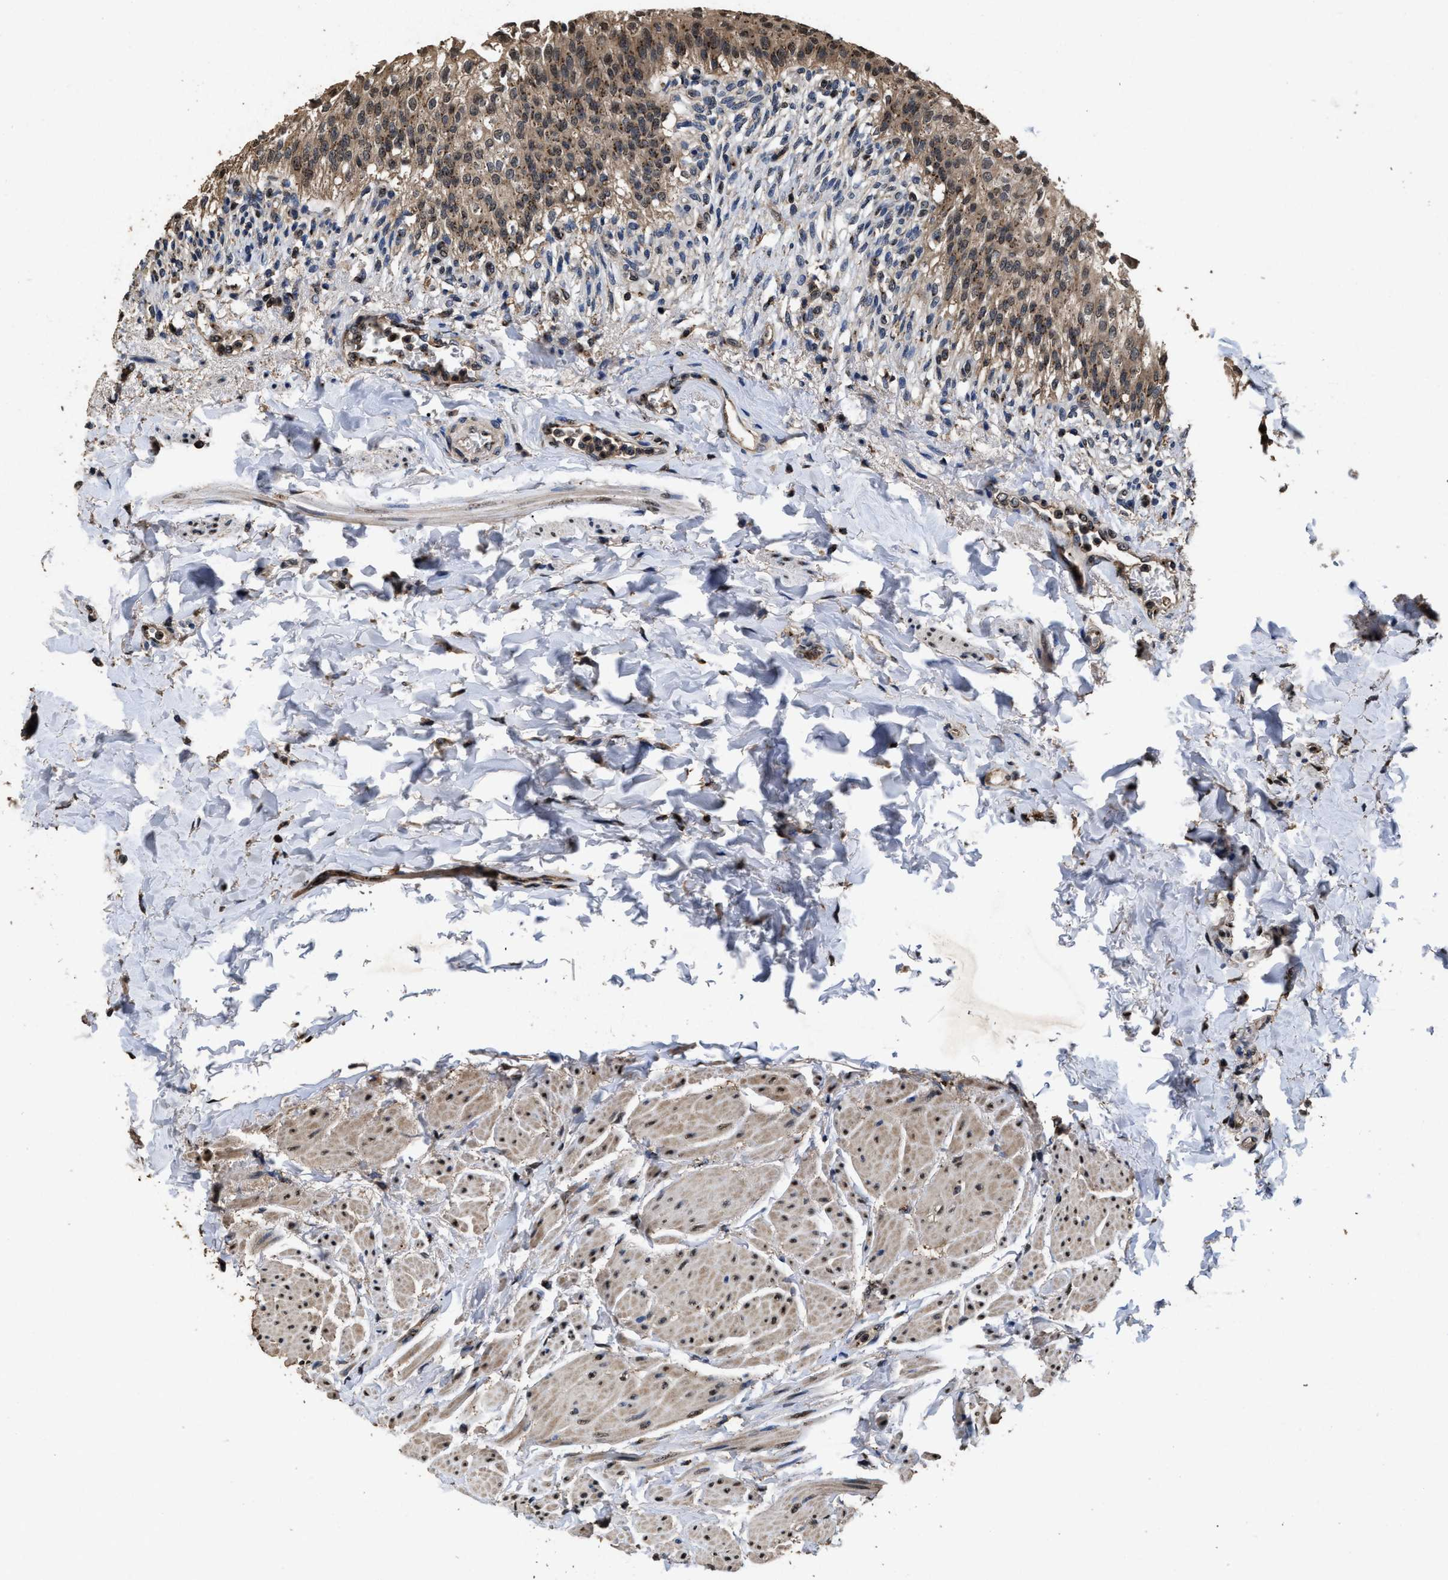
{"staining": {"intensity": "moderate", "quantity": ">75%", "location": "cytoplasmic/membranous"}, "tissue": "urinary bladder", "cell_type": "Urothelial cells", "image_type": "normal", "snomed": [{"axis": "morphology", "description": "Normal tissue, NOS"}, {"axis": "topography", "description": "Urinary bladder"}], "caption": "Approximately >75% of urothelial cells in benign human urinary bladder display moderate cytoplasmic/membranous protein staining as visualized by brown immunohistochemical staining.", "gene": "TPST2", "patient": {"sex": "female", "age": 60}}